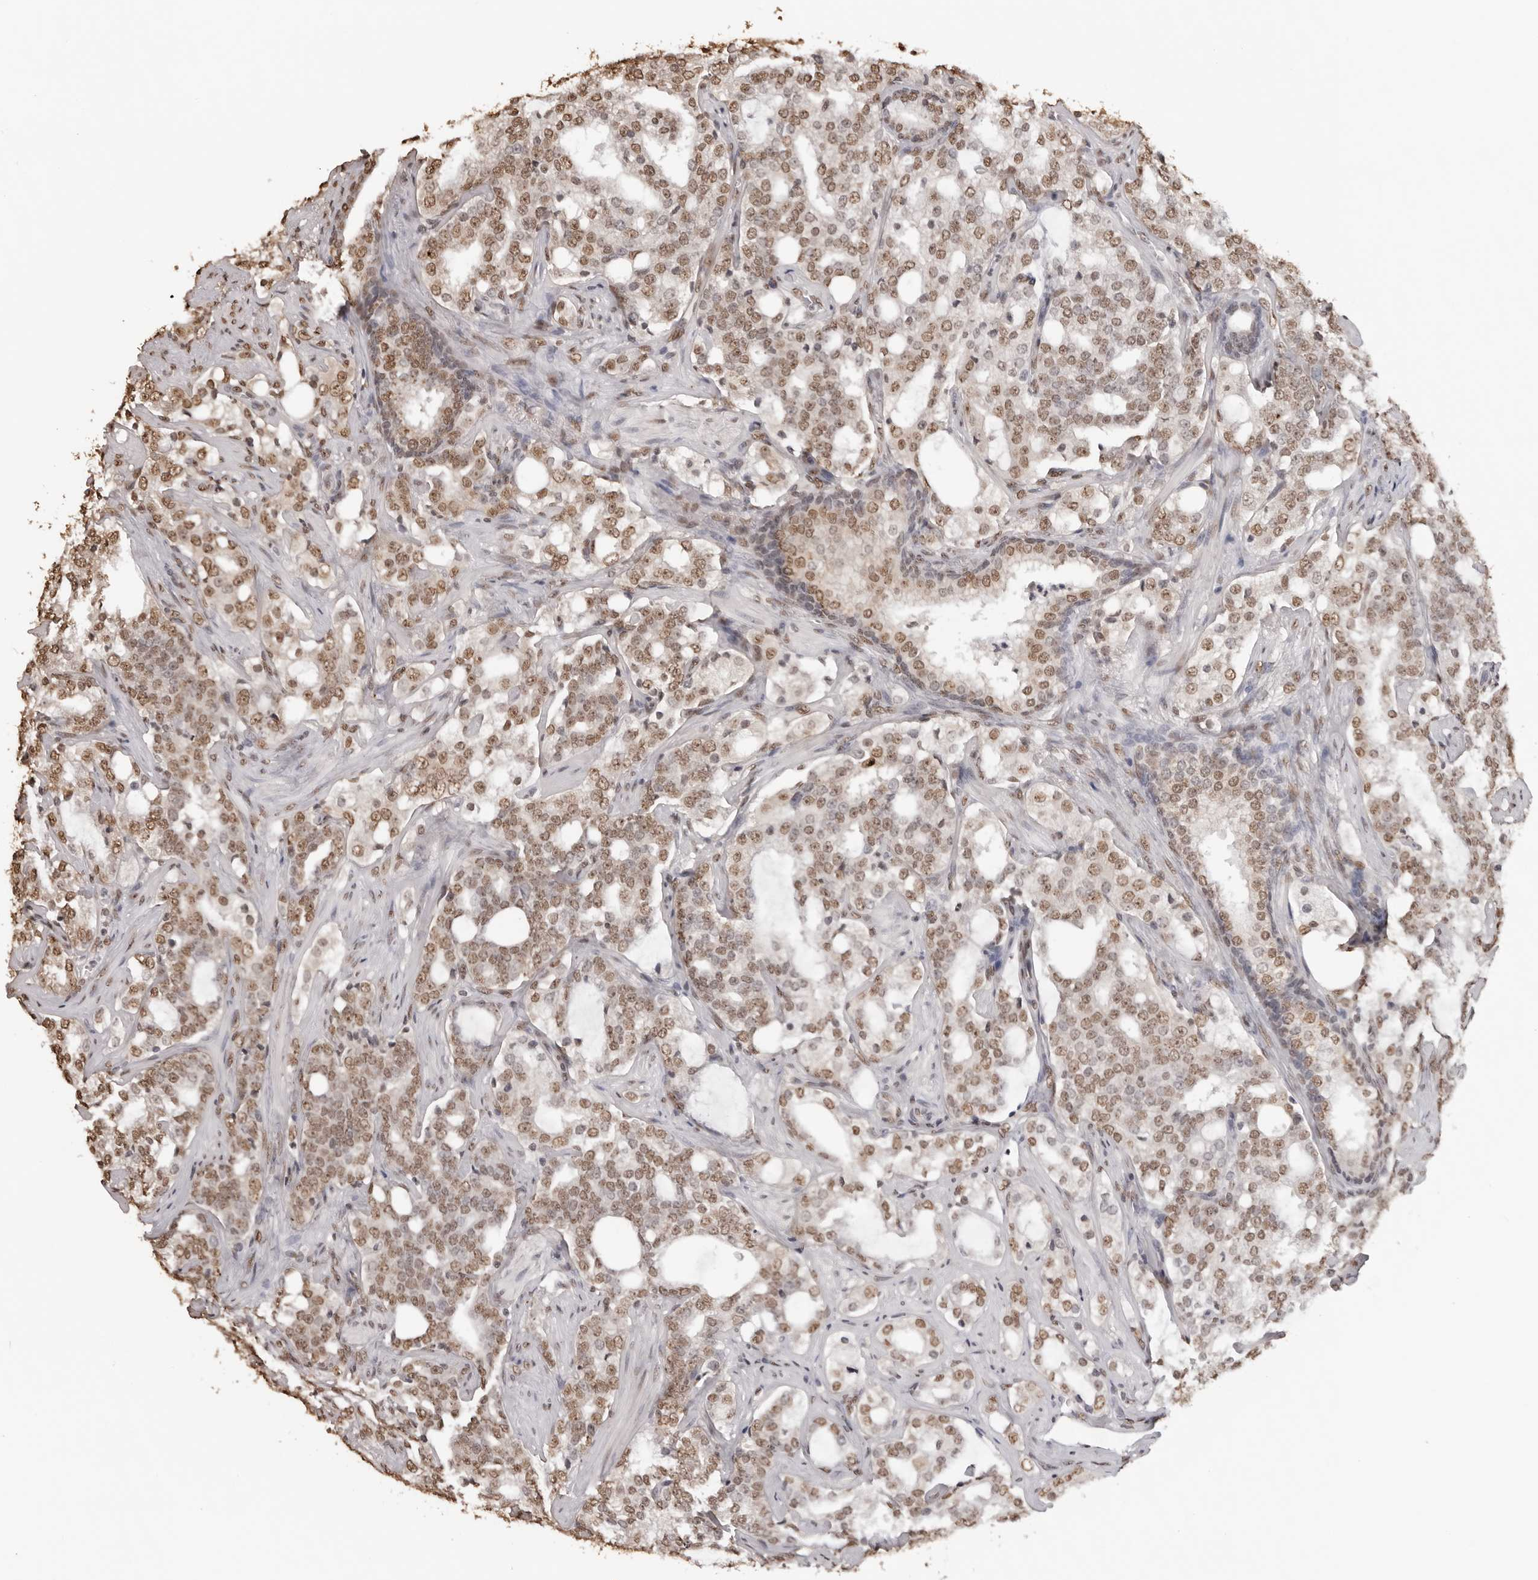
{"staining": {"intensity": "moderate", "quantity": ">75%", "location": "nuclear"}, "tissue": "prostate cancer", "cell_type": "Tumor cells", "image_type": "cancer", "snomed": [{"axis": "morphology", "description": "Adenocarcinoma, High grade"}, {"axis": "topography", "description": "Prostate"}], "caption": "The immunohistochemical stain highlights moderate nuclear positivity in tumor cells of prostate cancer (high-grade adenocarcinoma) tissue.", "gene": "OLIG3", "patient": {"sex": "male", "age": 64}}